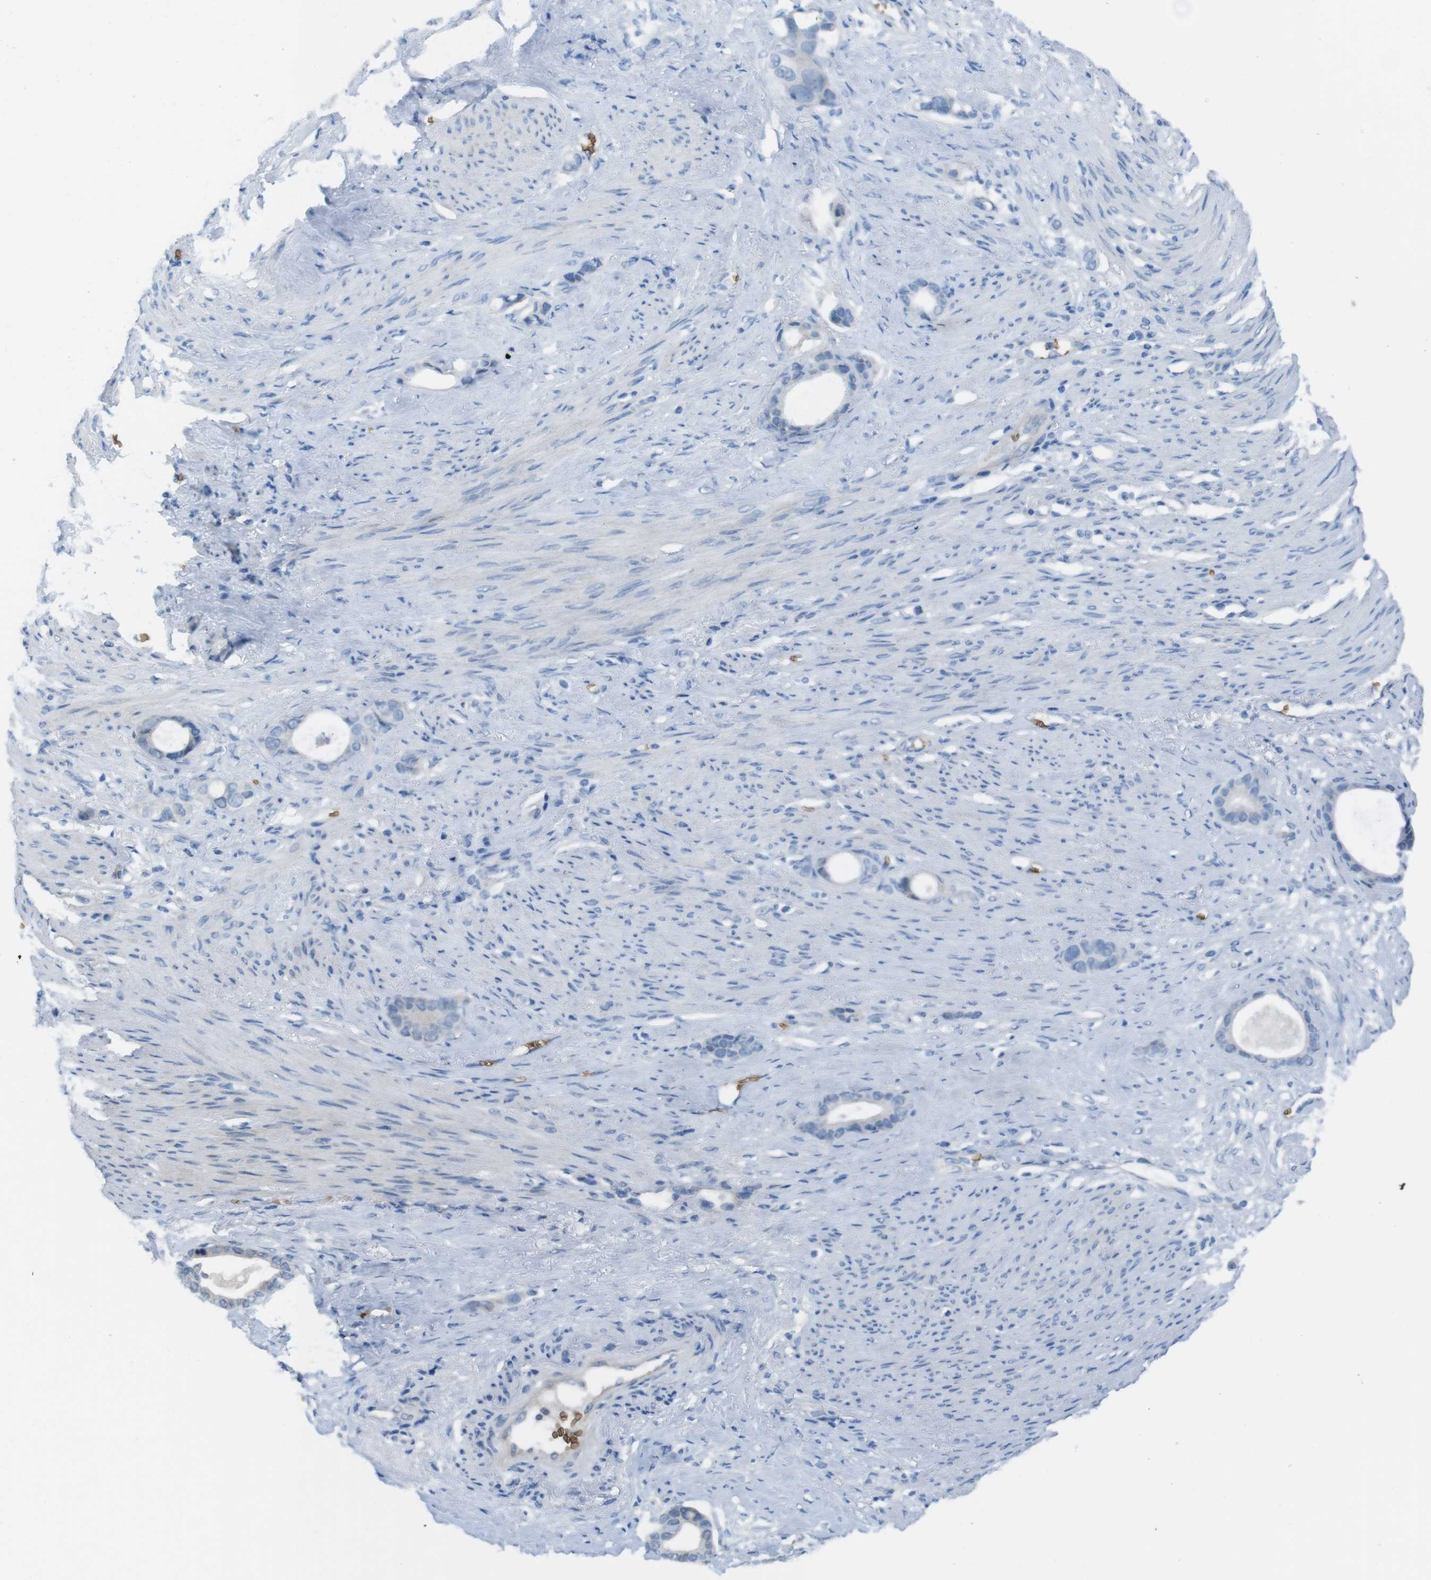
{"staining": {"intensity": "negative", "quantity": "none", "location": "none"}, "tissue": "stomach cancer", "cell_type": "Tumor cells", "image_type": "cancer", "snomed": [{"axis": "morphology", "description": "Adenocarcinoma, NOS"}, {"axis": "topography", "description": "Stomach"}], "caption": "An image of stomach adenocarcinoma stained for a protein exhibits no brown staining in tumor cells. Brightfield microscopy of IHC stained with DAB (3,3'-diaminobenzidine) (brown) and hematoxylin (blue), captured at high magnification.", "gene": "GYPA", "patient": {"sex": "female", "age": 75}}